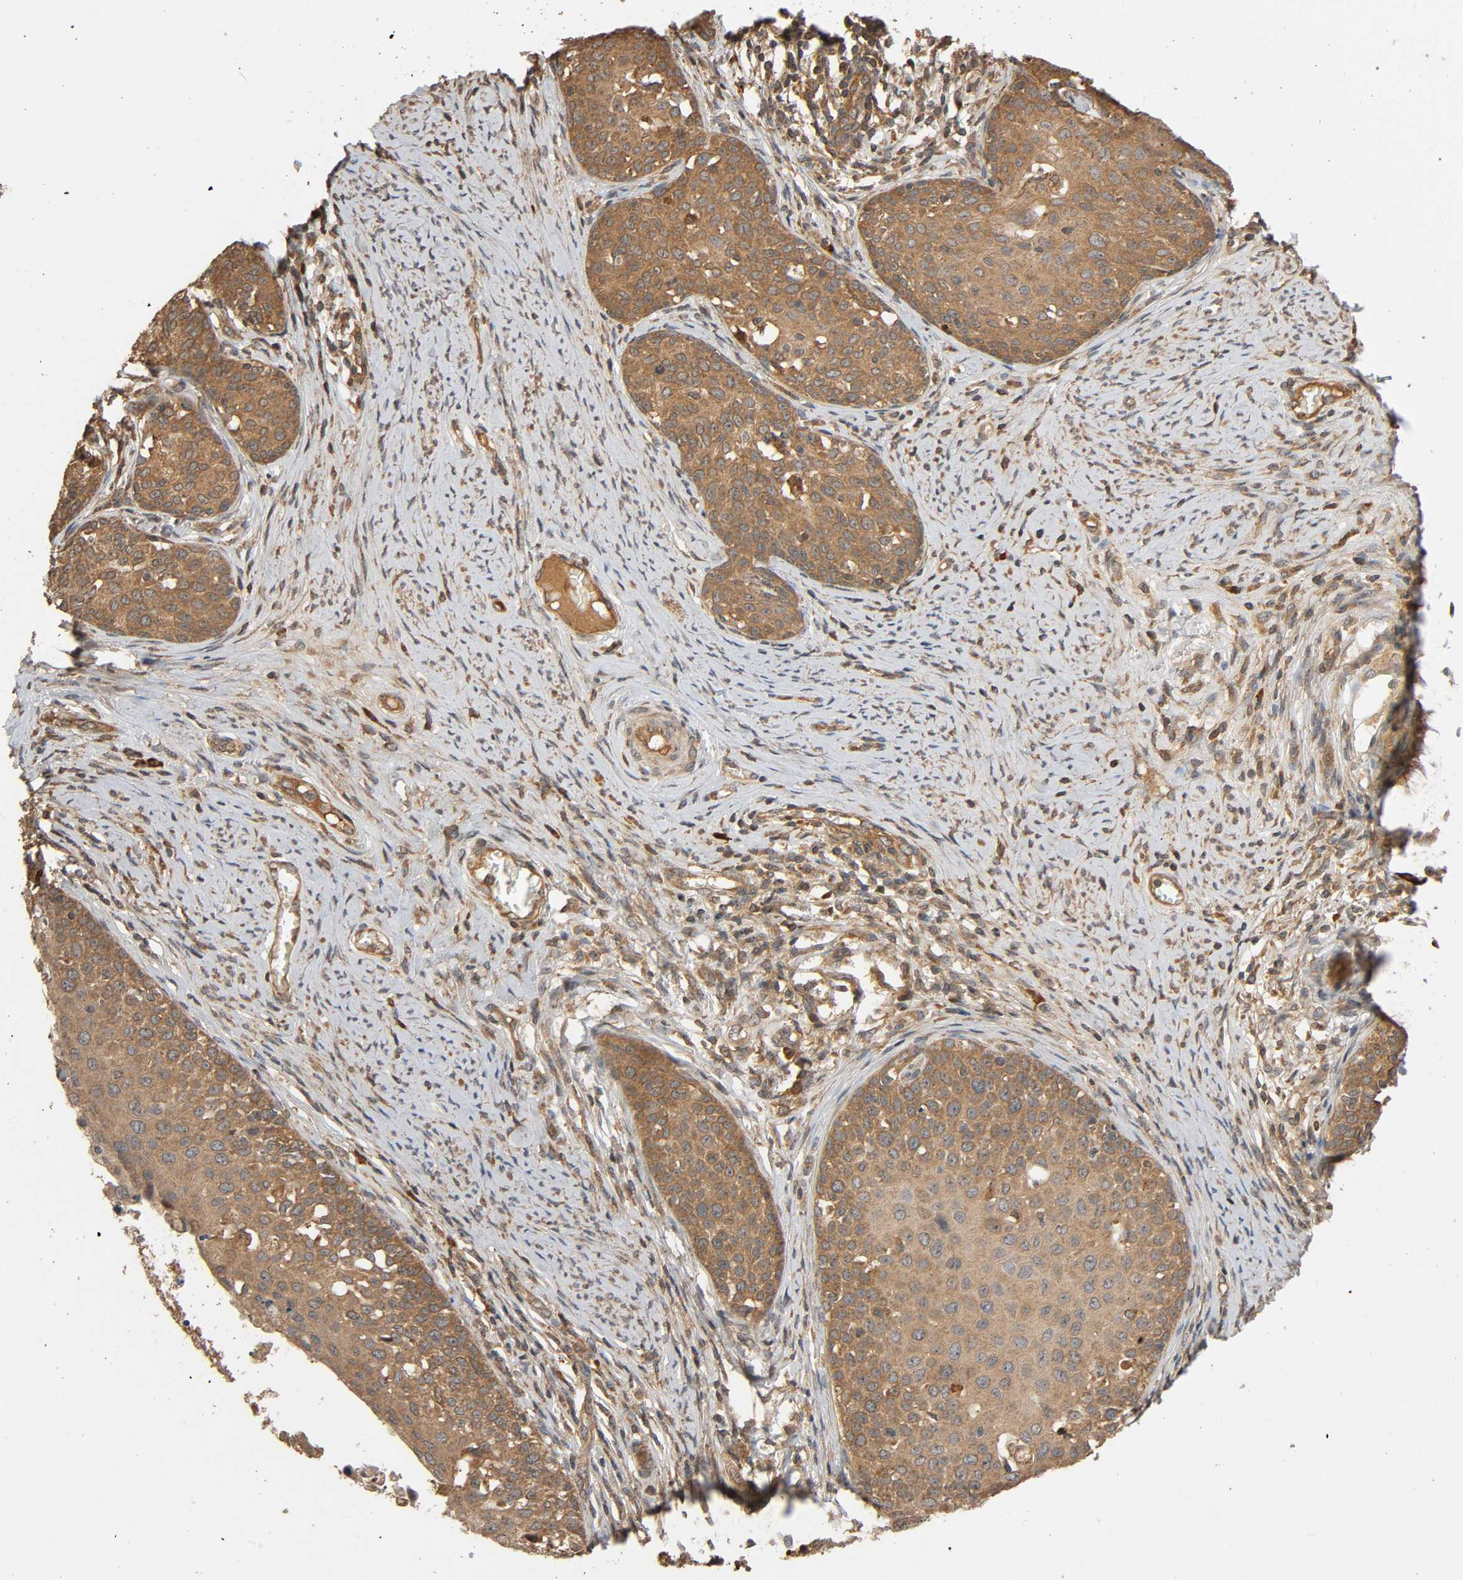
{"staining": {"intensity": "moderate", "quantity": ">75%", "location": "cytoplasmic/membranous"}, "tissue": "cervical cancer", "cell_type": "Tumor cells", "image_type": "cancer", "snomed": [{"axis": "morphology", "description": "Squamous cell carcinoma, NOS"}, {"axis": "morphology", "description": "Adenocarcinoma, NOS"}, {"axis": "topography", "description": "Cervix"}], "caption": "Moderate cytoplasmic/membranous protein staining is identified in approximately >75% of tumor cells in cervical cancer (squamous cell carcinoma). The staining was performed using DAB (3,3'-diaminobenzidine) to visualize the protein expression in brown, while the nuclei were stained in blue with hematoxylin (Magnification: 20x).", "gene": "MAP3K8", "patient": {"sex": "female", "age": 52}}